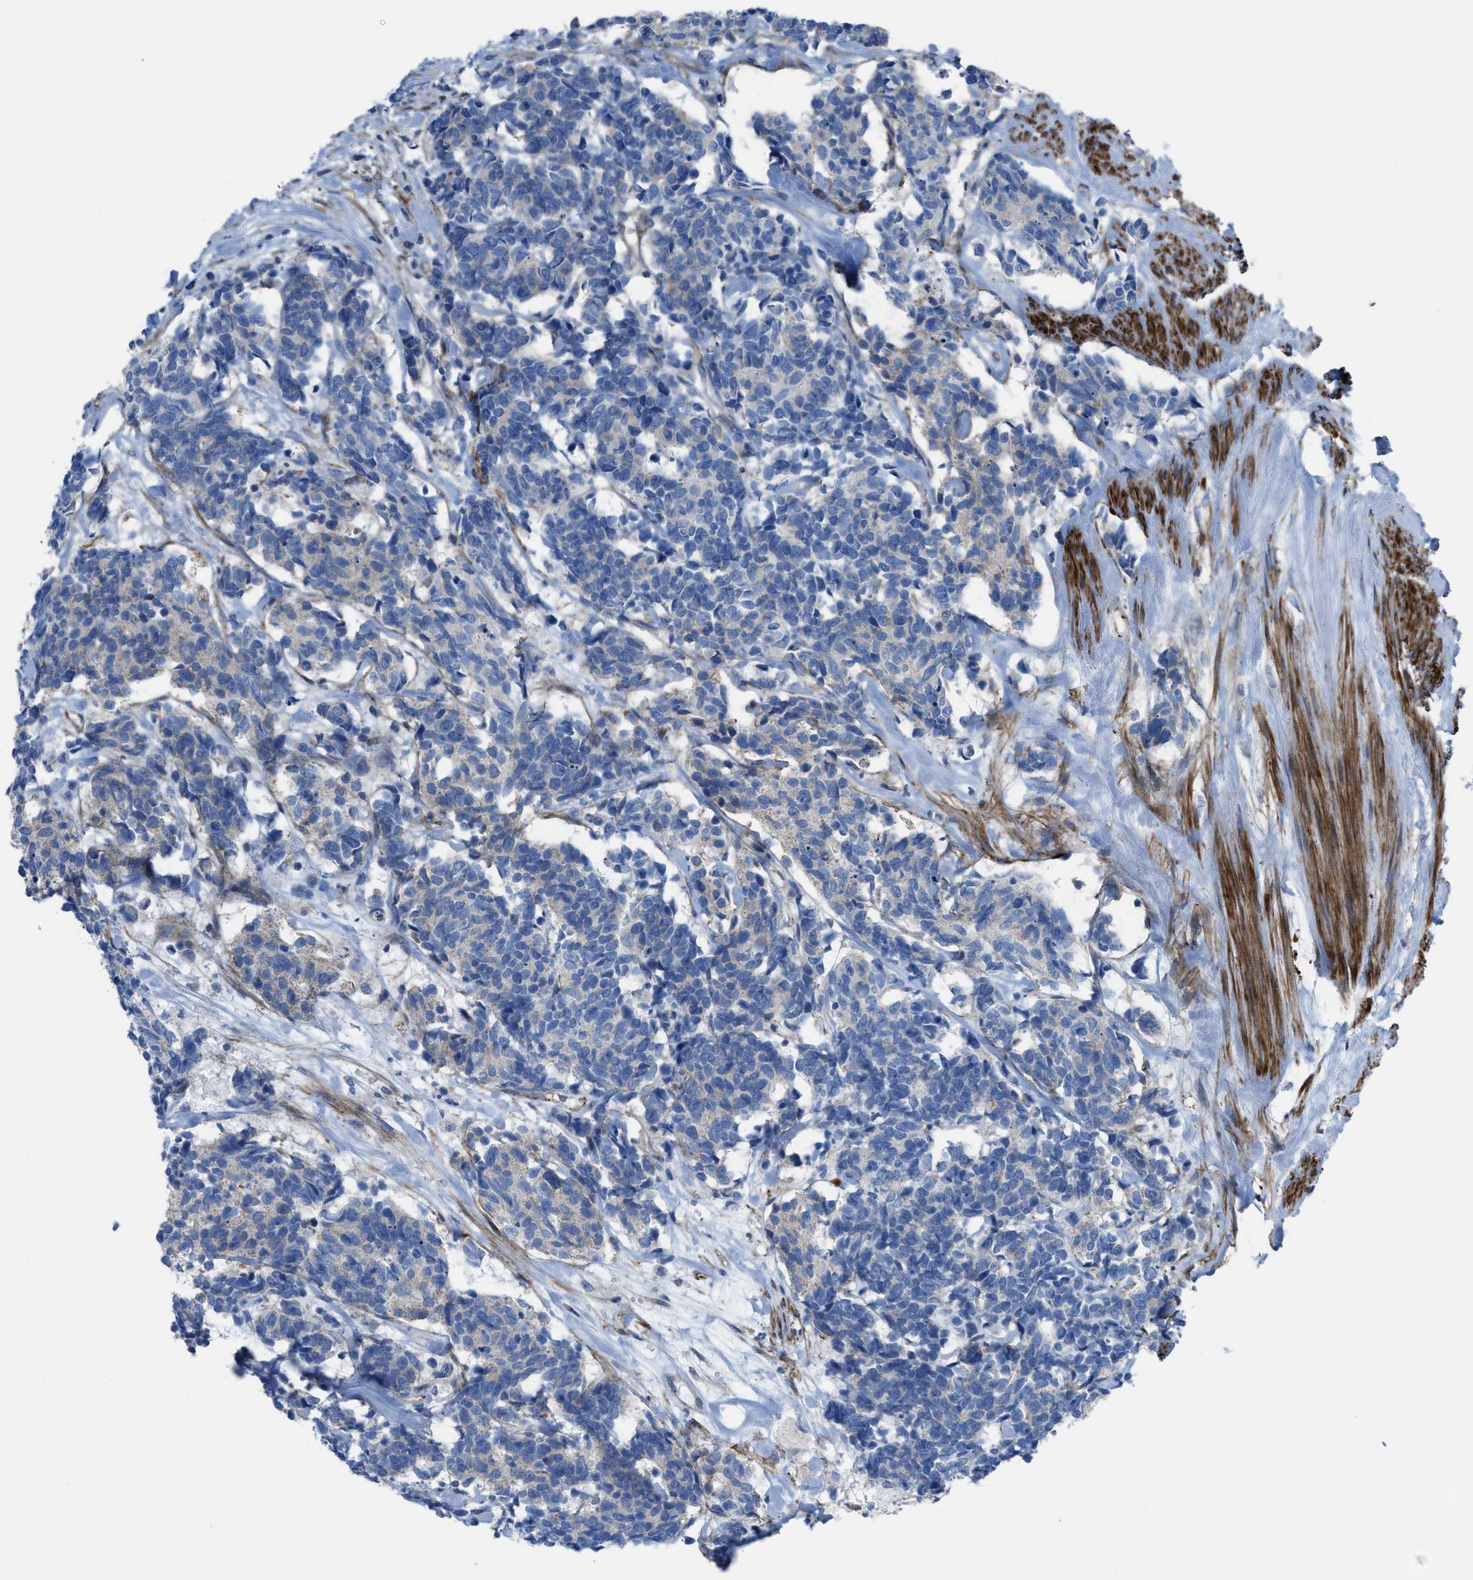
{"staining": {"intensity": "weak", "quantity": "<25%", "location": "cytoplasmic/membranous"}, "tissue": "carcinoid", "cell_type": "Tumor cells", "image_type": "cancer", "snomed": [{"axis": "morphology", "description": "Carcinoma, NOS"}, {"axis": "morphology", "description": "Carcinoid, malignant, NOS"}, {"axis": "topography", "description": "Urinary bladder"}], "caption": "Immunohistochemical staining of carcinoid shows no significant expression in tumor cells.", "gene": "KCNH7", "patient": {"sex": "male", "age": 57}}